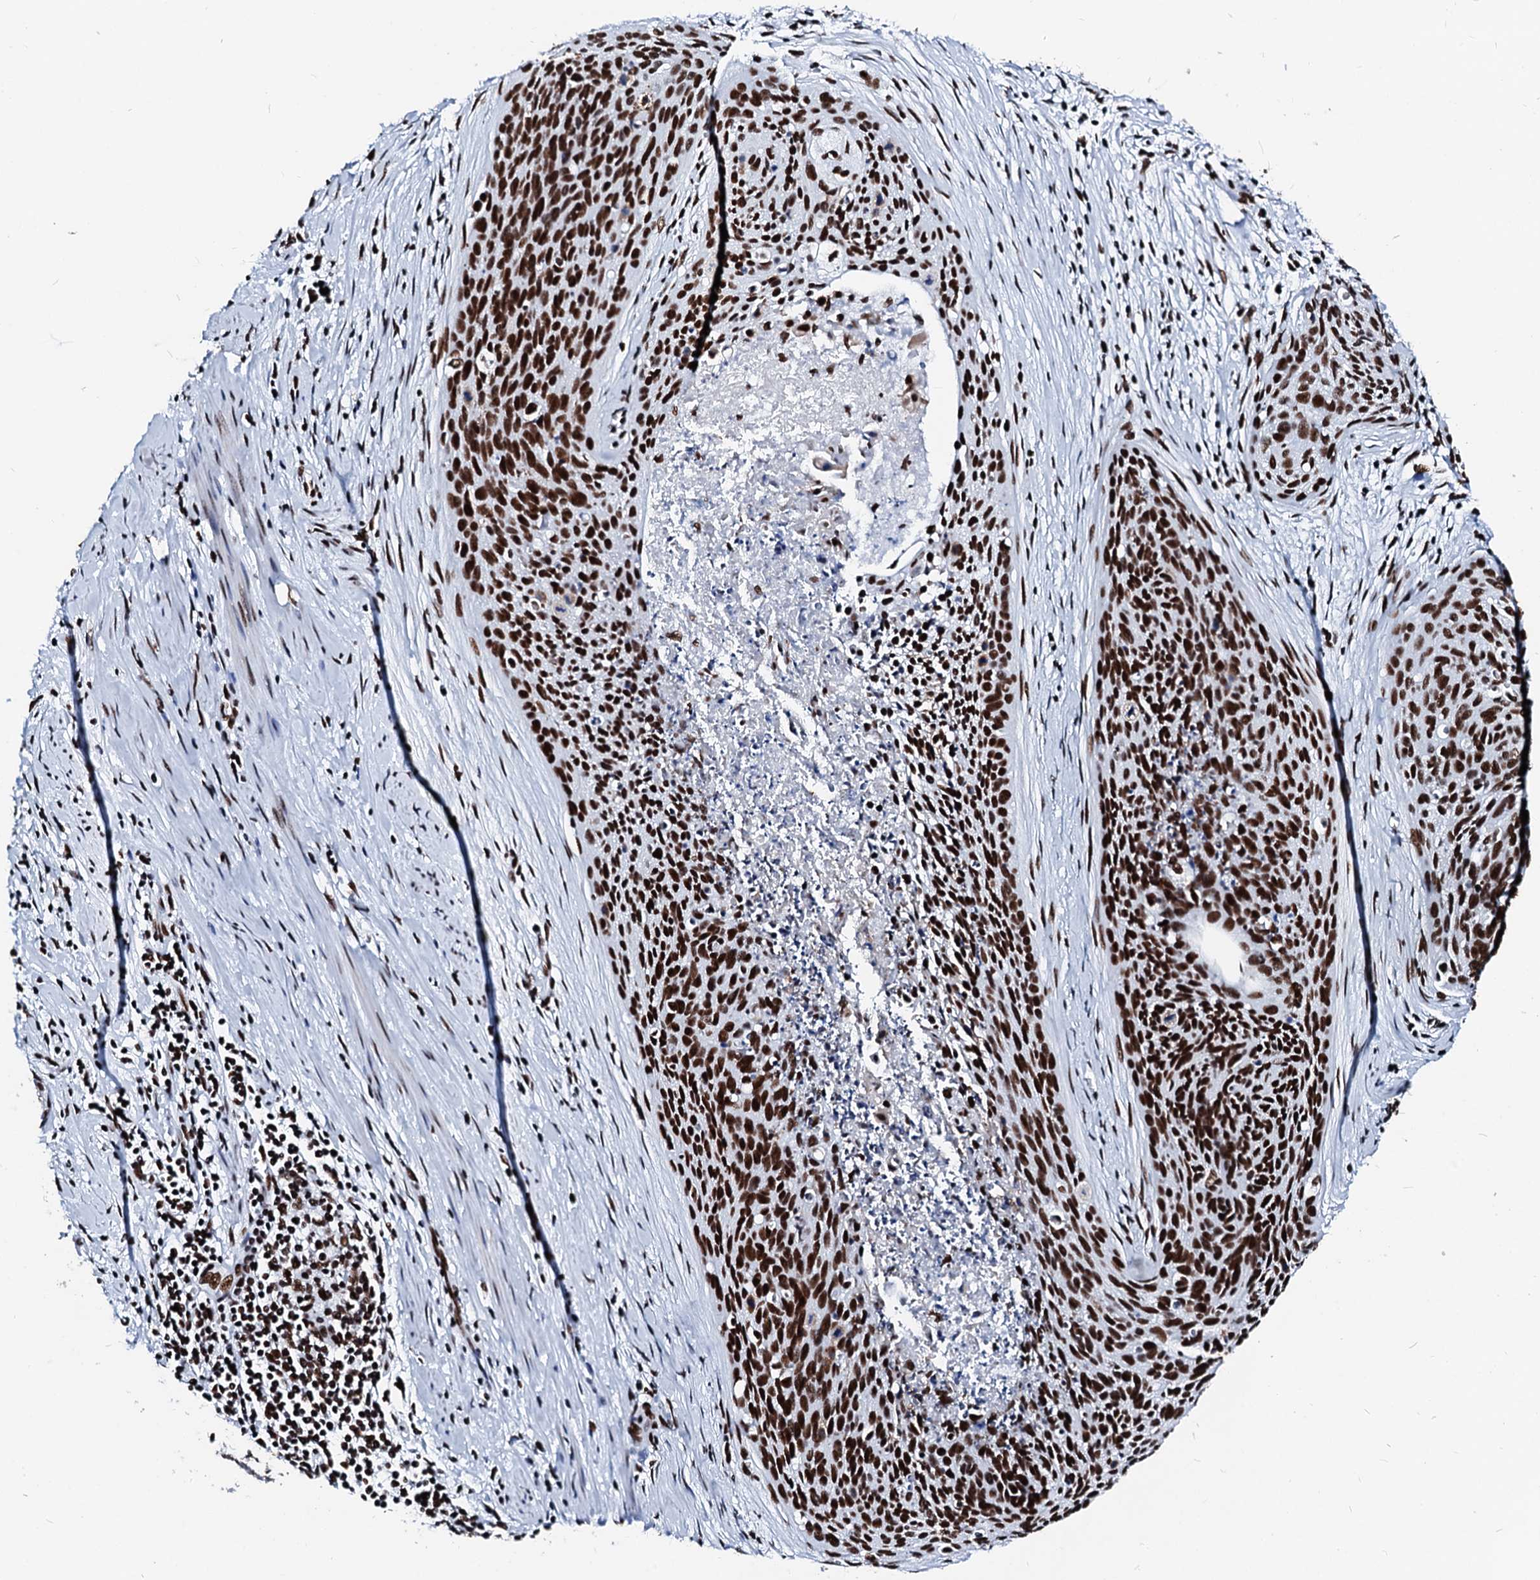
{"staining": {"intensity": "strong", "quantity": ">75%", "location": "nuclear"}, "tissue": "cervical cancer", "cell_type": "Tumor cells", "image_type": "cancer", "snomed": [{"axis": "morphology", "description": "Squamous cell carcinoma, NOS"}, {"axis": "topography", "description": "Cervix"}], "caption": "Tumor cells show high levels of strong nuclear expression in about >75% of cells in human cervical squamous cell carcinoma.", "gene": "RALY", "patient": {"sex": "female", "age": 55}}